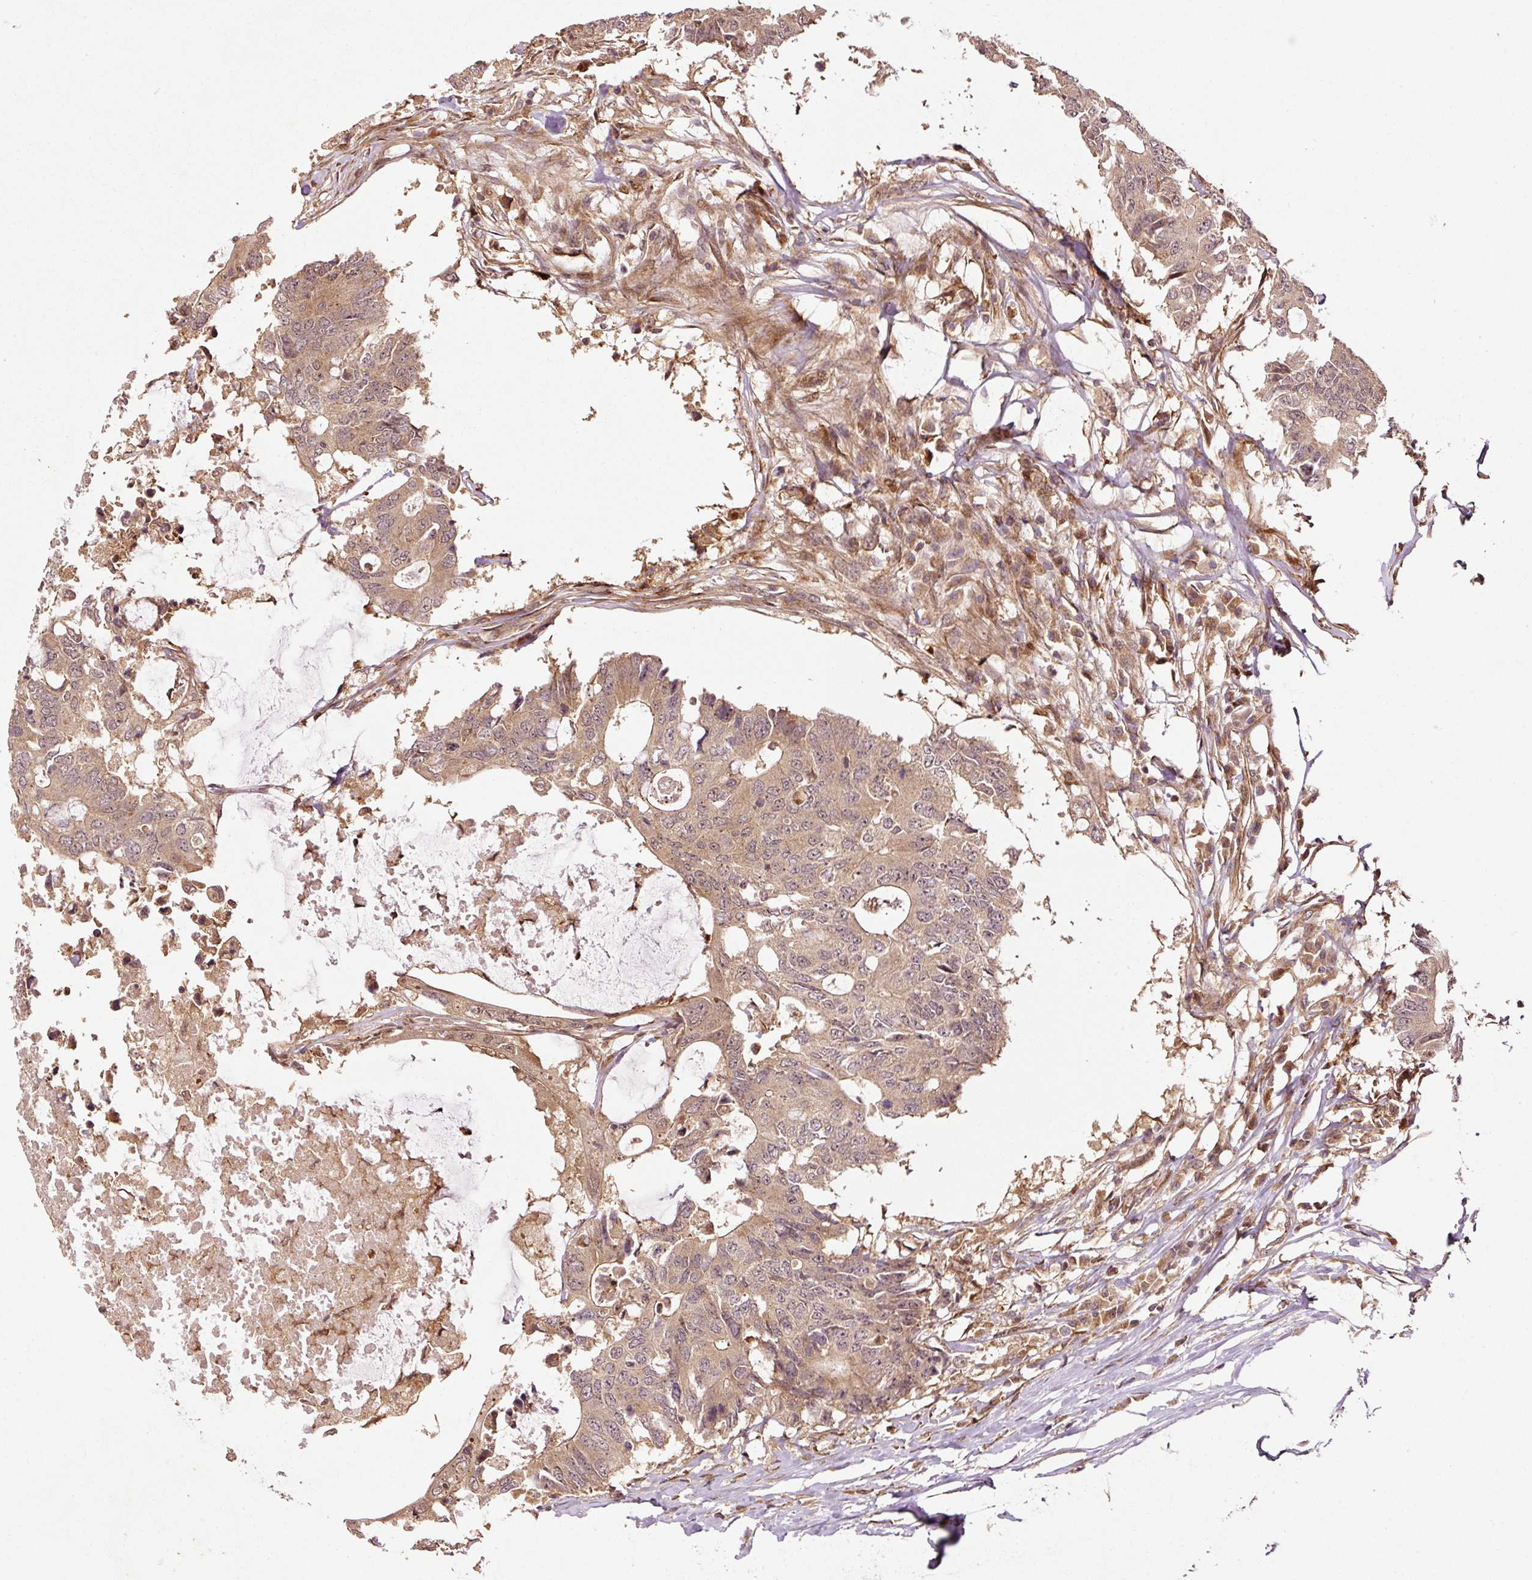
{"staining": {"intensity": "moderate", "quantity": ">75%", "location": "cytoplasmic/membranous,nuclear"}, "tissue": "colorectal cancer", "cell_type": "Tumor cells", "image_type": "cancer", "snomed": [{"axis": "morphology", "description": "Adenocarcinoma, NOS"}, {"axis": "topography", "description": "Colon"}], "caption": "Tumor cells display medium levels of moderate cytoplasmic/membranous and nuclear expression in about >75% of cells in human colorectal cancer (adenocarcinoma).", "gene": "OXER1", "patient": {"sex": "male", "age": 71}}